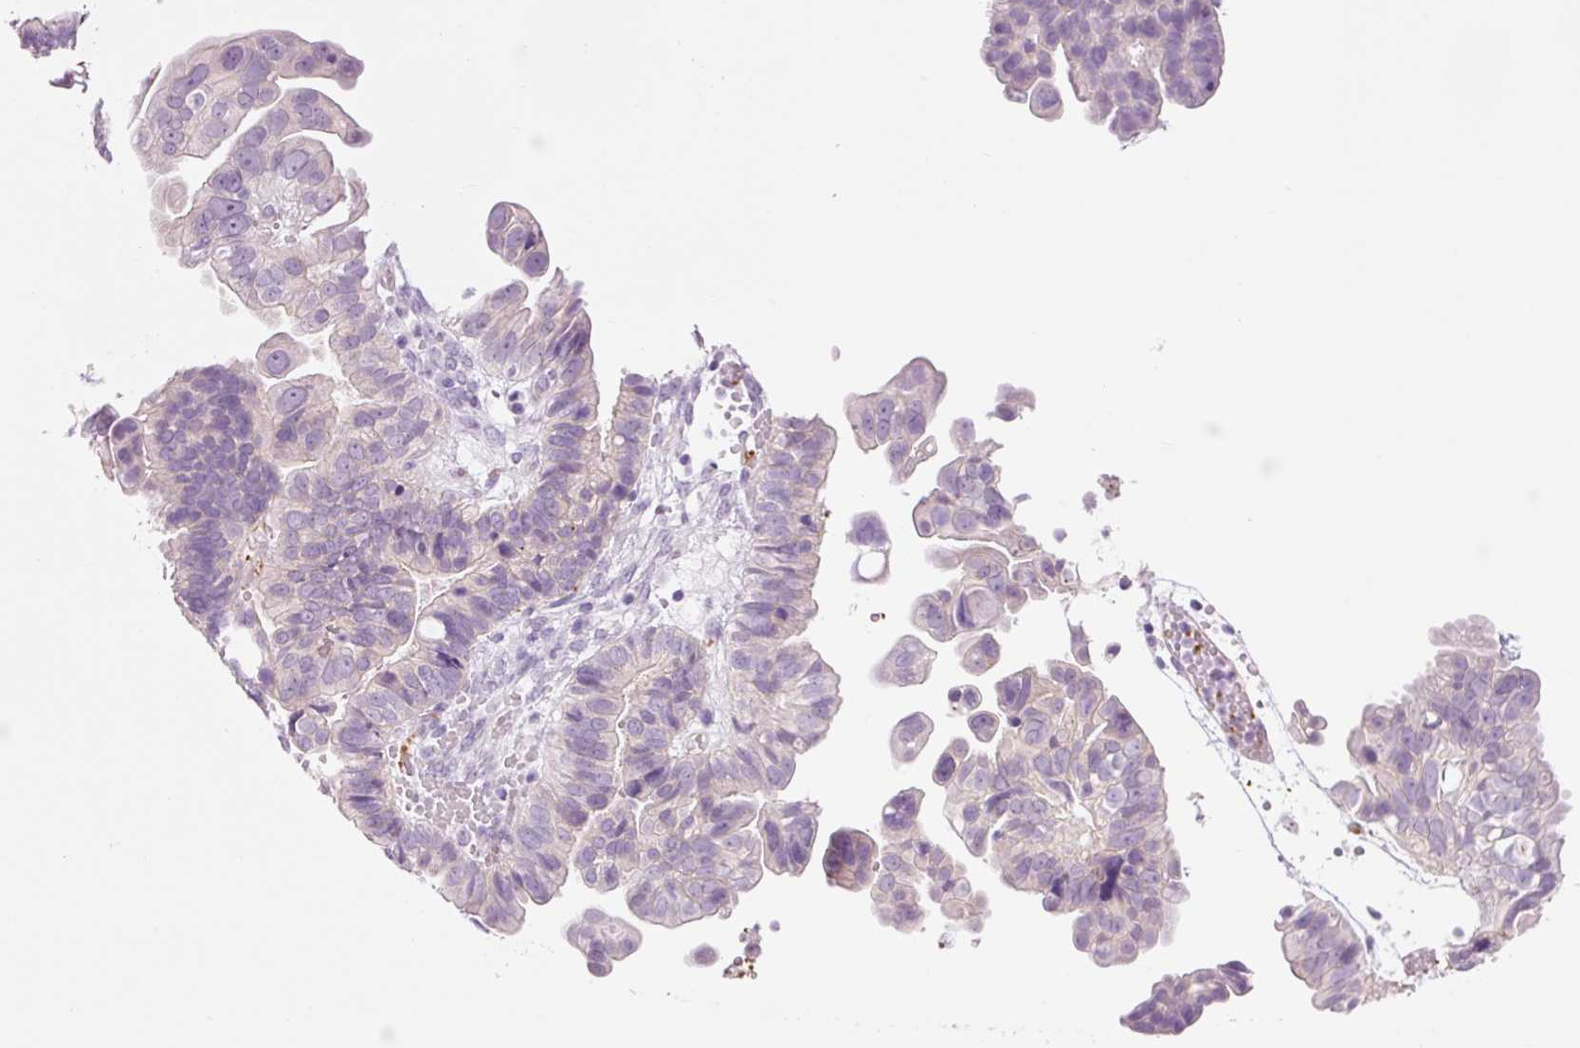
{"staining": {"intensity": "negative", "quantity": "none", "location": "none"}, "tissue": "ovarian cancer", "cell_type": "Tumor cells", "image_type": "cancer", "snomed": [{"axis": "morphology", "description": "Cystadenocarcinoma, serous, NOS"}, {"axis": "topography", "description": "Ovary"}], "caption": "IHC image of human ovarian serous cystadenocarcinoma stained for a protein (brown), which reveals no staining in tumor cells.", "gene": "HSPA4L", "patient": {"sex": "female", "age": 56}}